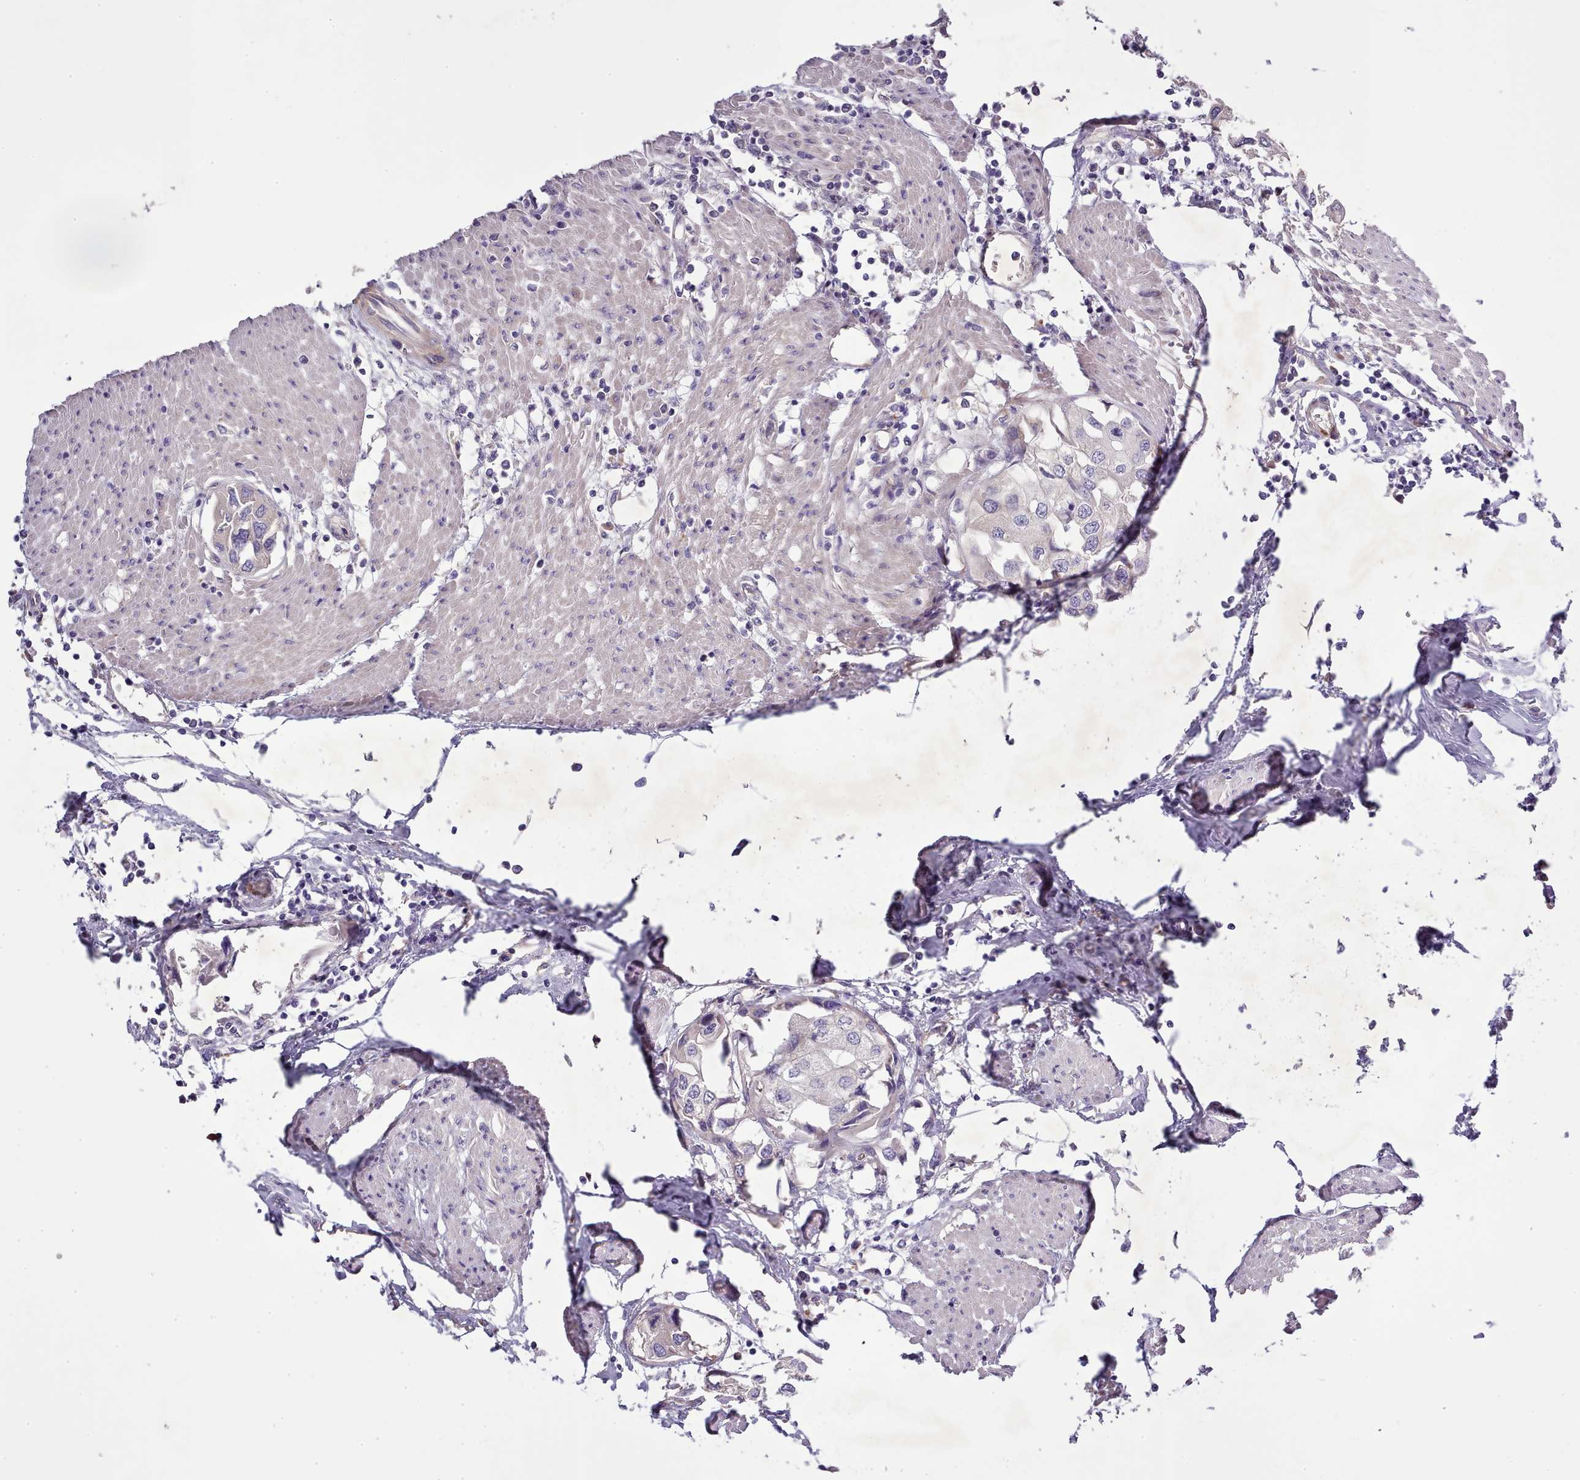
{"staining": {"intensity": "negative", "quantity": "none", "location": "none"}, "tissue": "urothelial cancer", "cell_type": "Tumor cells", "image_type": "cancer", "snomed": [{"axis": "morphology", "description": "Urothelial carcinoma, High grade"}, {"axis": "topography", "description": "Urinary bladder"}], "caption": "Tumor cells show no significant positivity in urothelial carcinoma (high-grade). The staining is performed using DAB (3,3'-diaminobenzidine) brown chromogen with nuclei counter-stained in using hematoxylin.", "gene": "SETX", "patient": {"sex": "male", "age": 64}}